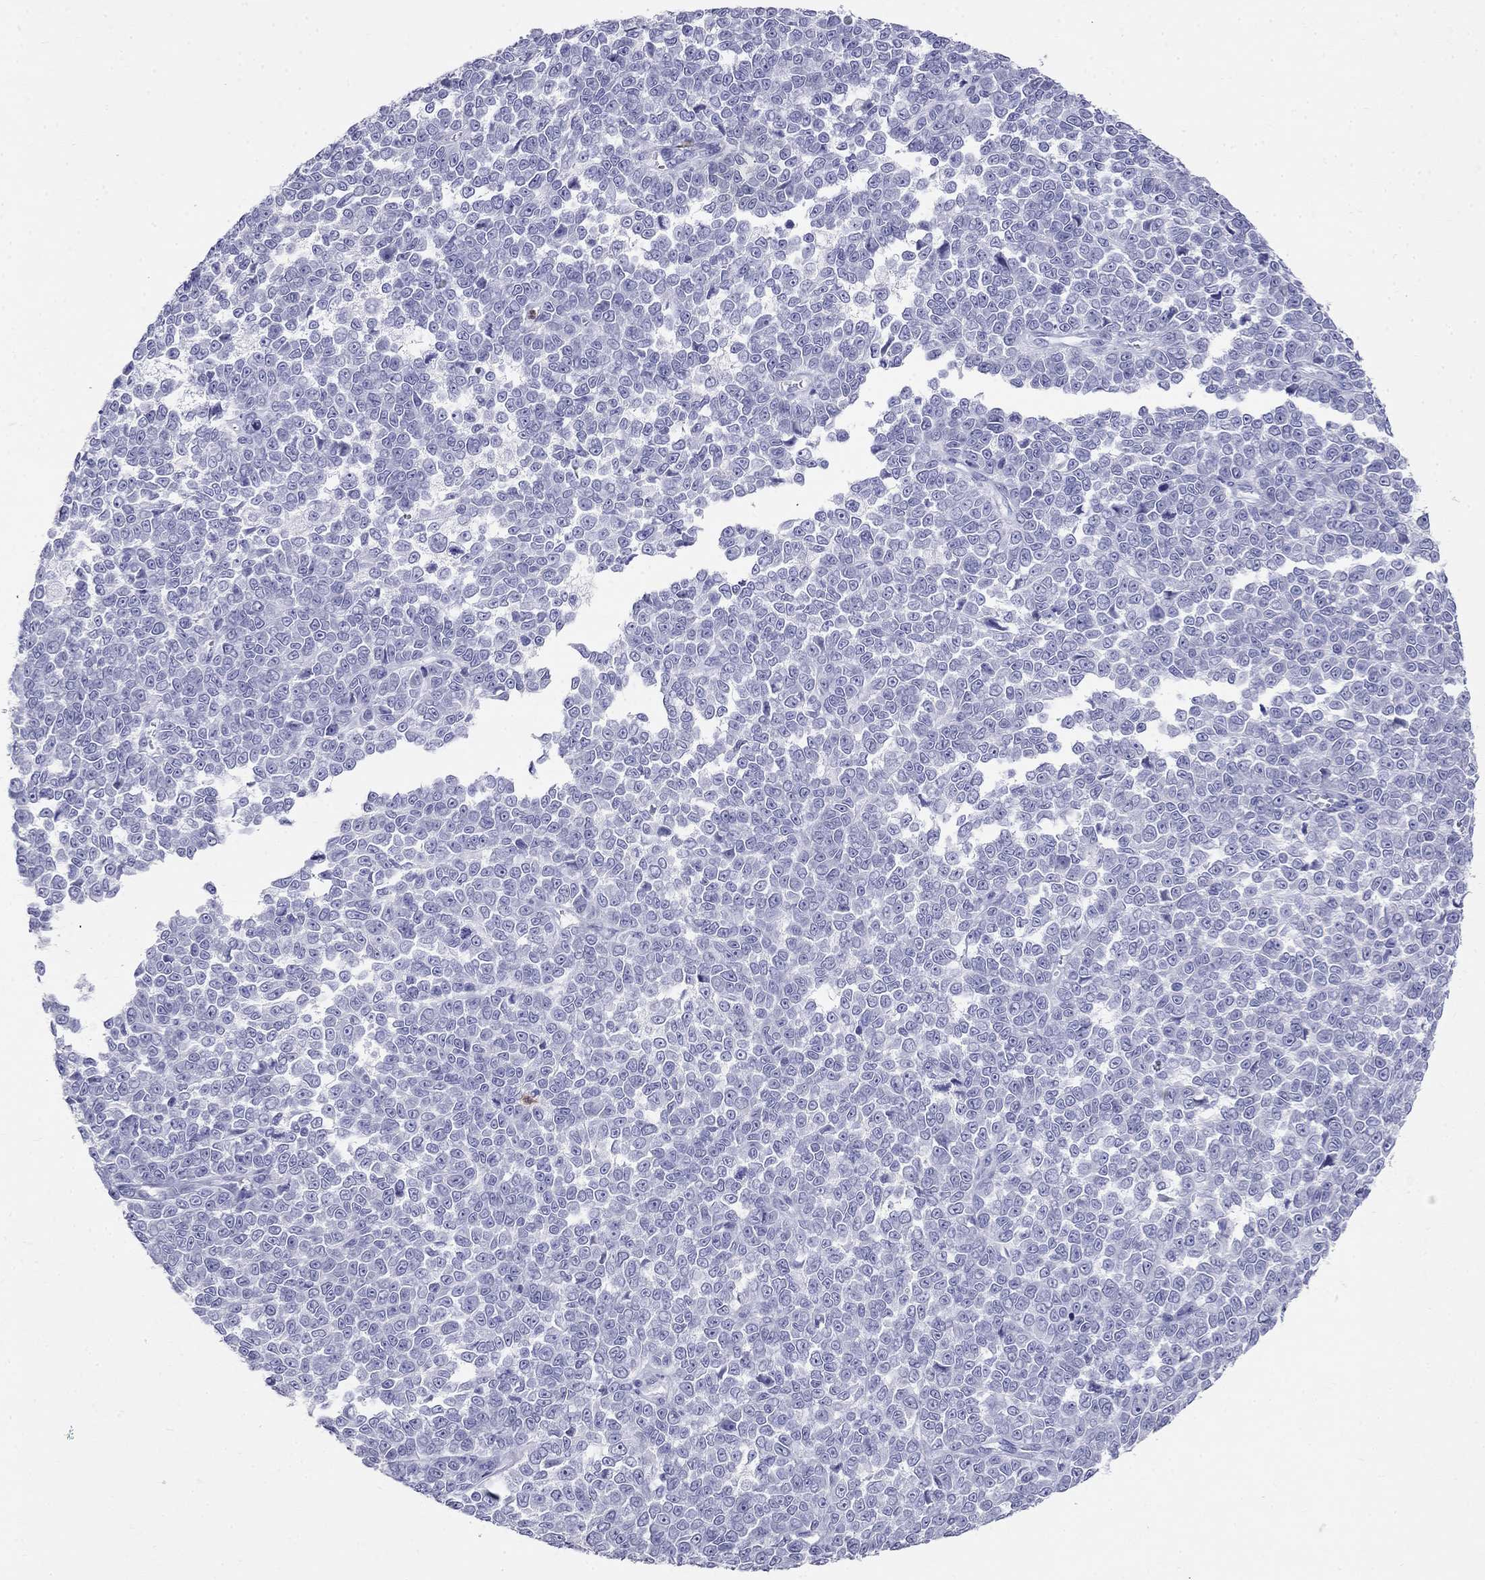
{"staining": {"intensity": "negative", "quantity": "none", "location": "none"}, "tissue": "melanoma", "cell_type": "Tumor cells", "image_type": "cancer", "snomed": [{"axis": "morphology", "description": "Malignant melanoma, NOS"}, {"axis": "topography", "description": "Skin"}], "caption": "A high-resolution image shows immunohistochemistry (IHC) staining of malignant melanoma, which demonstrates no significant positivity in tumor cells.", "gene": "PPP1R36", "patient": {"sex": "female", "age": 95}}